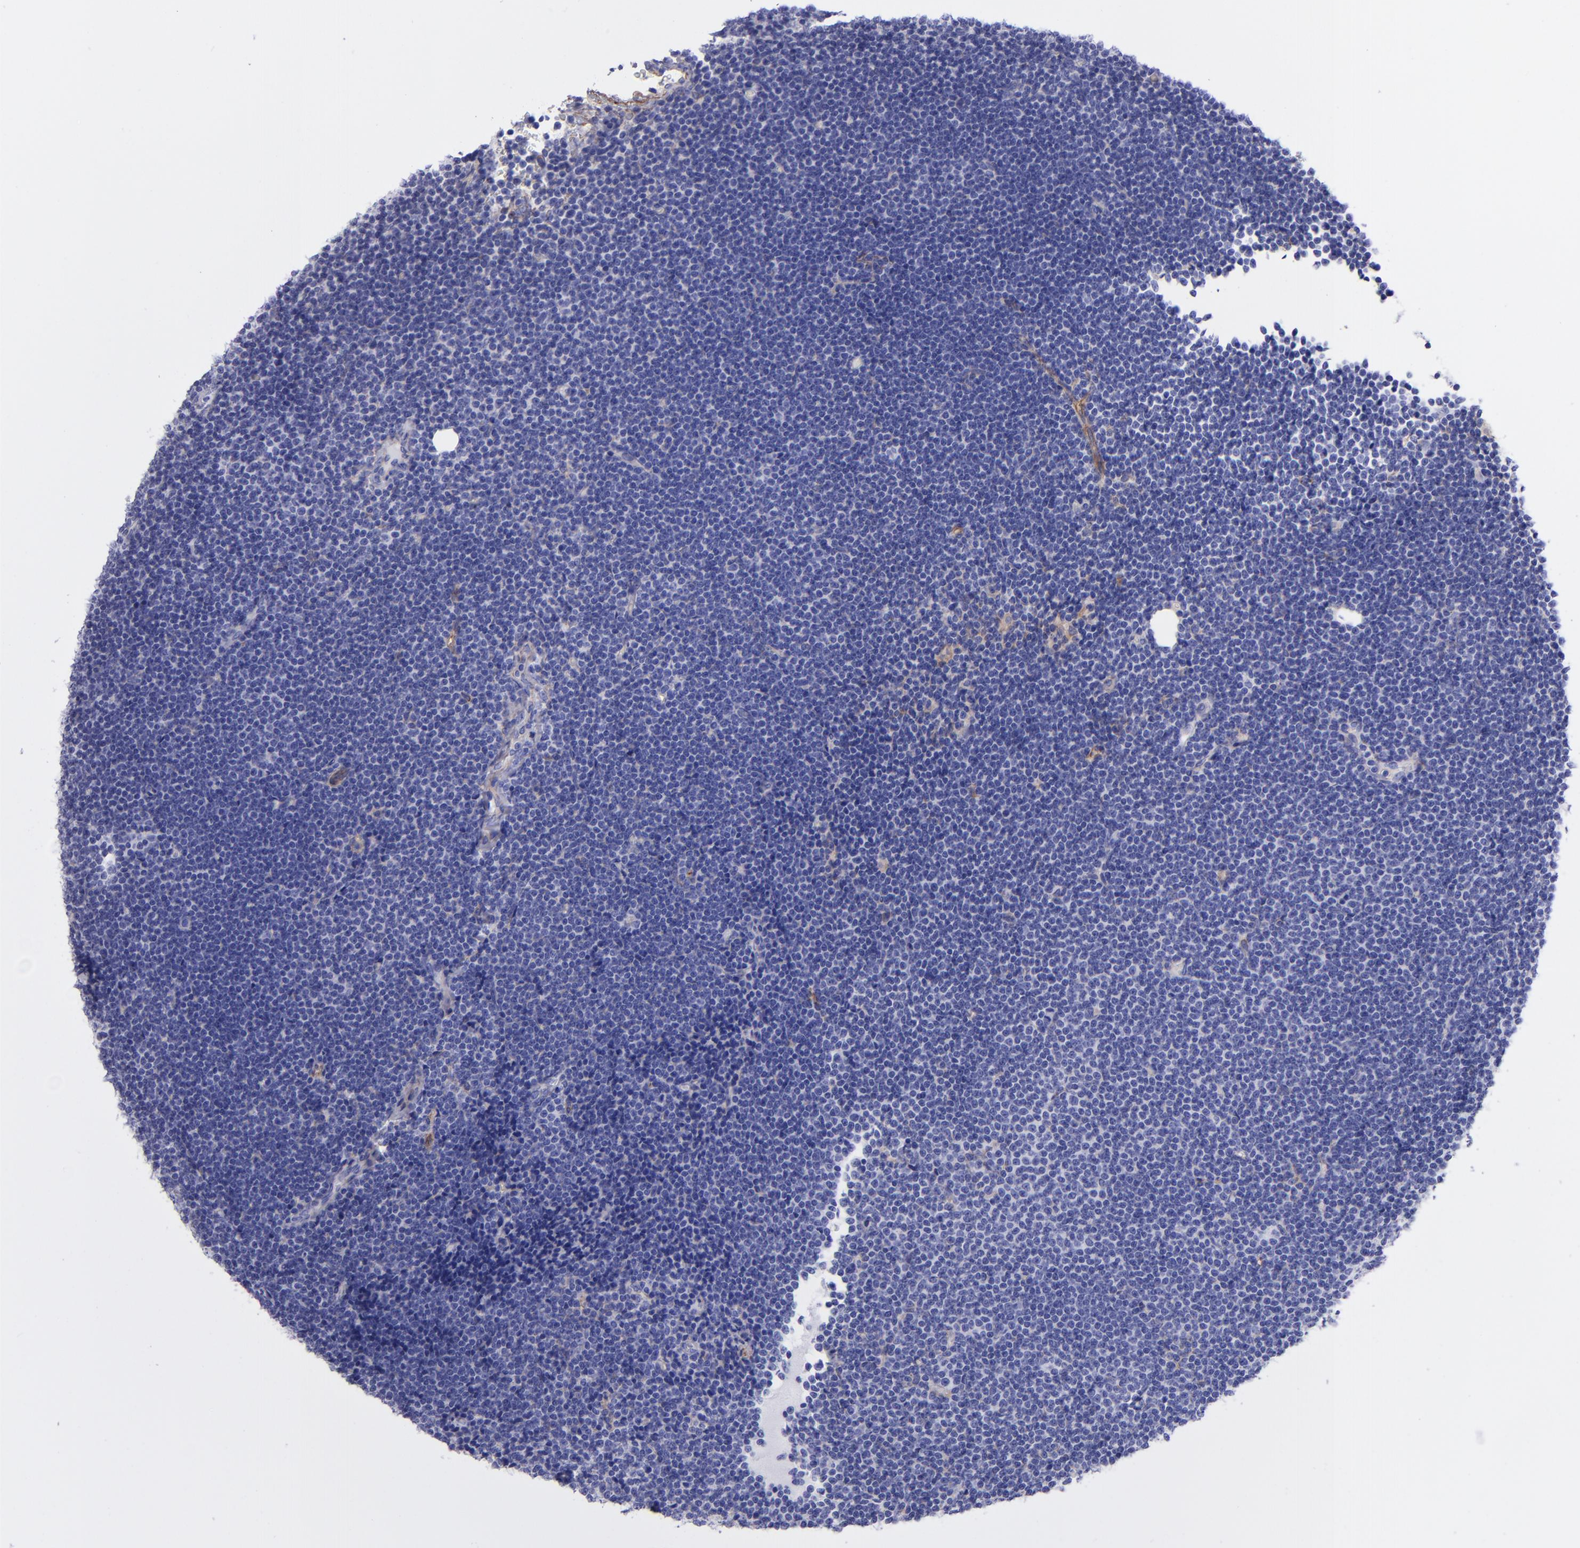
{"staining": {"intensity": "negative", "quantity": "none", "location": "none"}, "tissue": "lymphoma", "cell_type": "Tumor cells", "image_type": "cancer", "snomed": [{"axis": "morphology", "description": "Malignant lymphoma, non-Hodgkin's type, Low grade"}, {"axis": "topography", "description": "Lymph node"}], "caption": "The immunohistochemistry (IHC) histopathology image has no significant positivity in tumor cells of low-grade malignant lymphoma, non-Hodgkin's type tissue.", "gene": "ITGAV", "patient": {"sex": "female", "age": 73}}